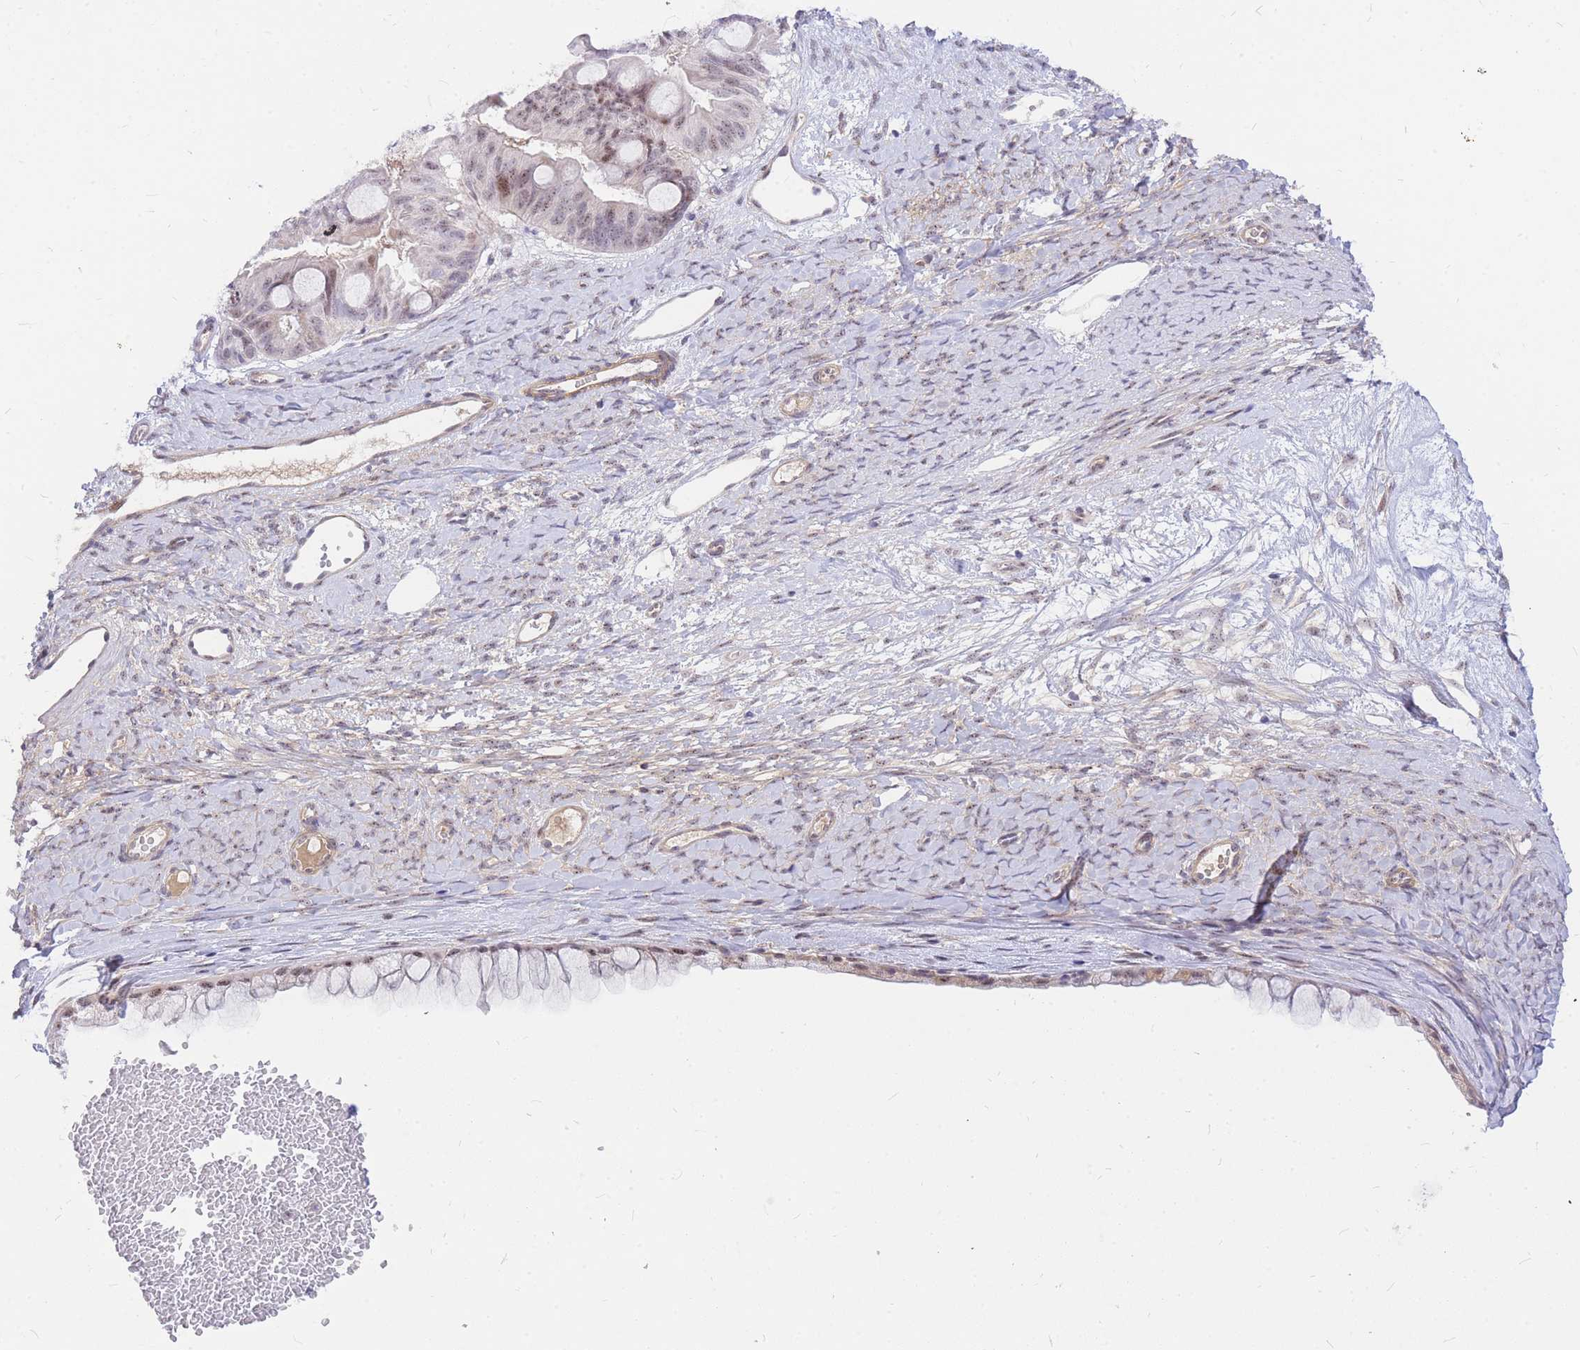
{"staining": {"intensity": "moderate", "quantity": "25%-75%", "location": "nuclear"}, "tissue": "ovarian cancer", "cell_type": "Tumor cells", "image_type": "cancer", "snomed": [{"axis": "morphology", "description": "Cystadenocarcinoma, mucinous, NOS"}, {"axis": "topography", "description": "Ovary"}], "caption": "Protein analysis of mucinous cystadenocarcinoma (ovarian) tissue displays moderate nuclear positivity in about 25%-75% of tumor cells. (Brightfield microscopy of DAB IHC at high magnification).", "gene": "TLE2", "patient": {"sex": "female", "age": 61}}